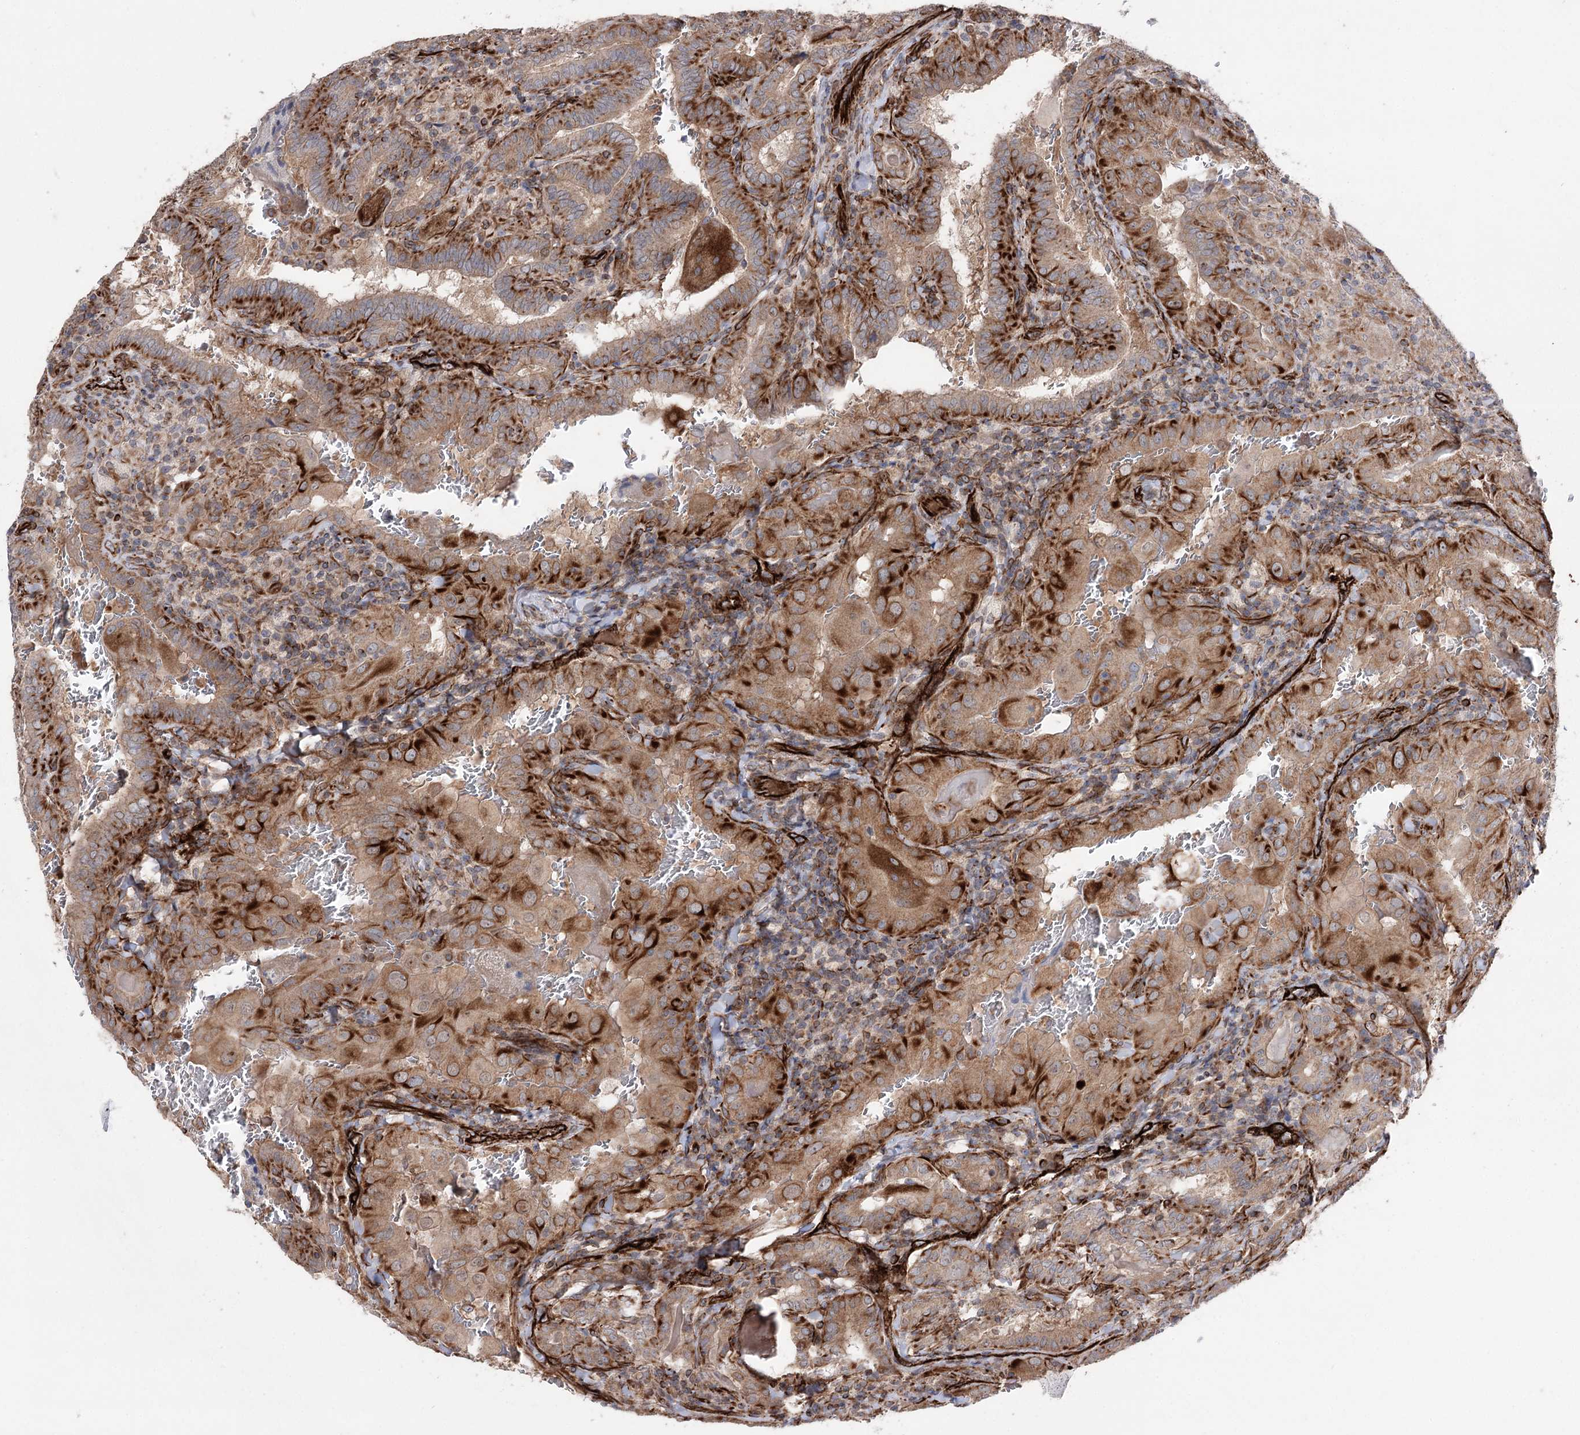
{"staining": {"intensity": "strong", "quantity": "25%-75%", "location": "cytoplasmic/membranous"}, "tissue": "thyroid cancer", "cell_type": "Tumor cells", "image_type": "cancer", "snomed": [{"axis": "morphology", "description": "Papillary adenocarcinoma, NOS"}, {"axis": "topography", "description": "Thyroid gland"}], "caption": "High-power microscopy captured an immunohistochemistry micrograph of thyroid cancer (papillary adenocarcinoma), revealing strong cytoplasmic/membranous positivity in approximately 25%-75% of tumor cells.", "gene": "MIB1", "patient": {"sex": "female", "age": 72}}